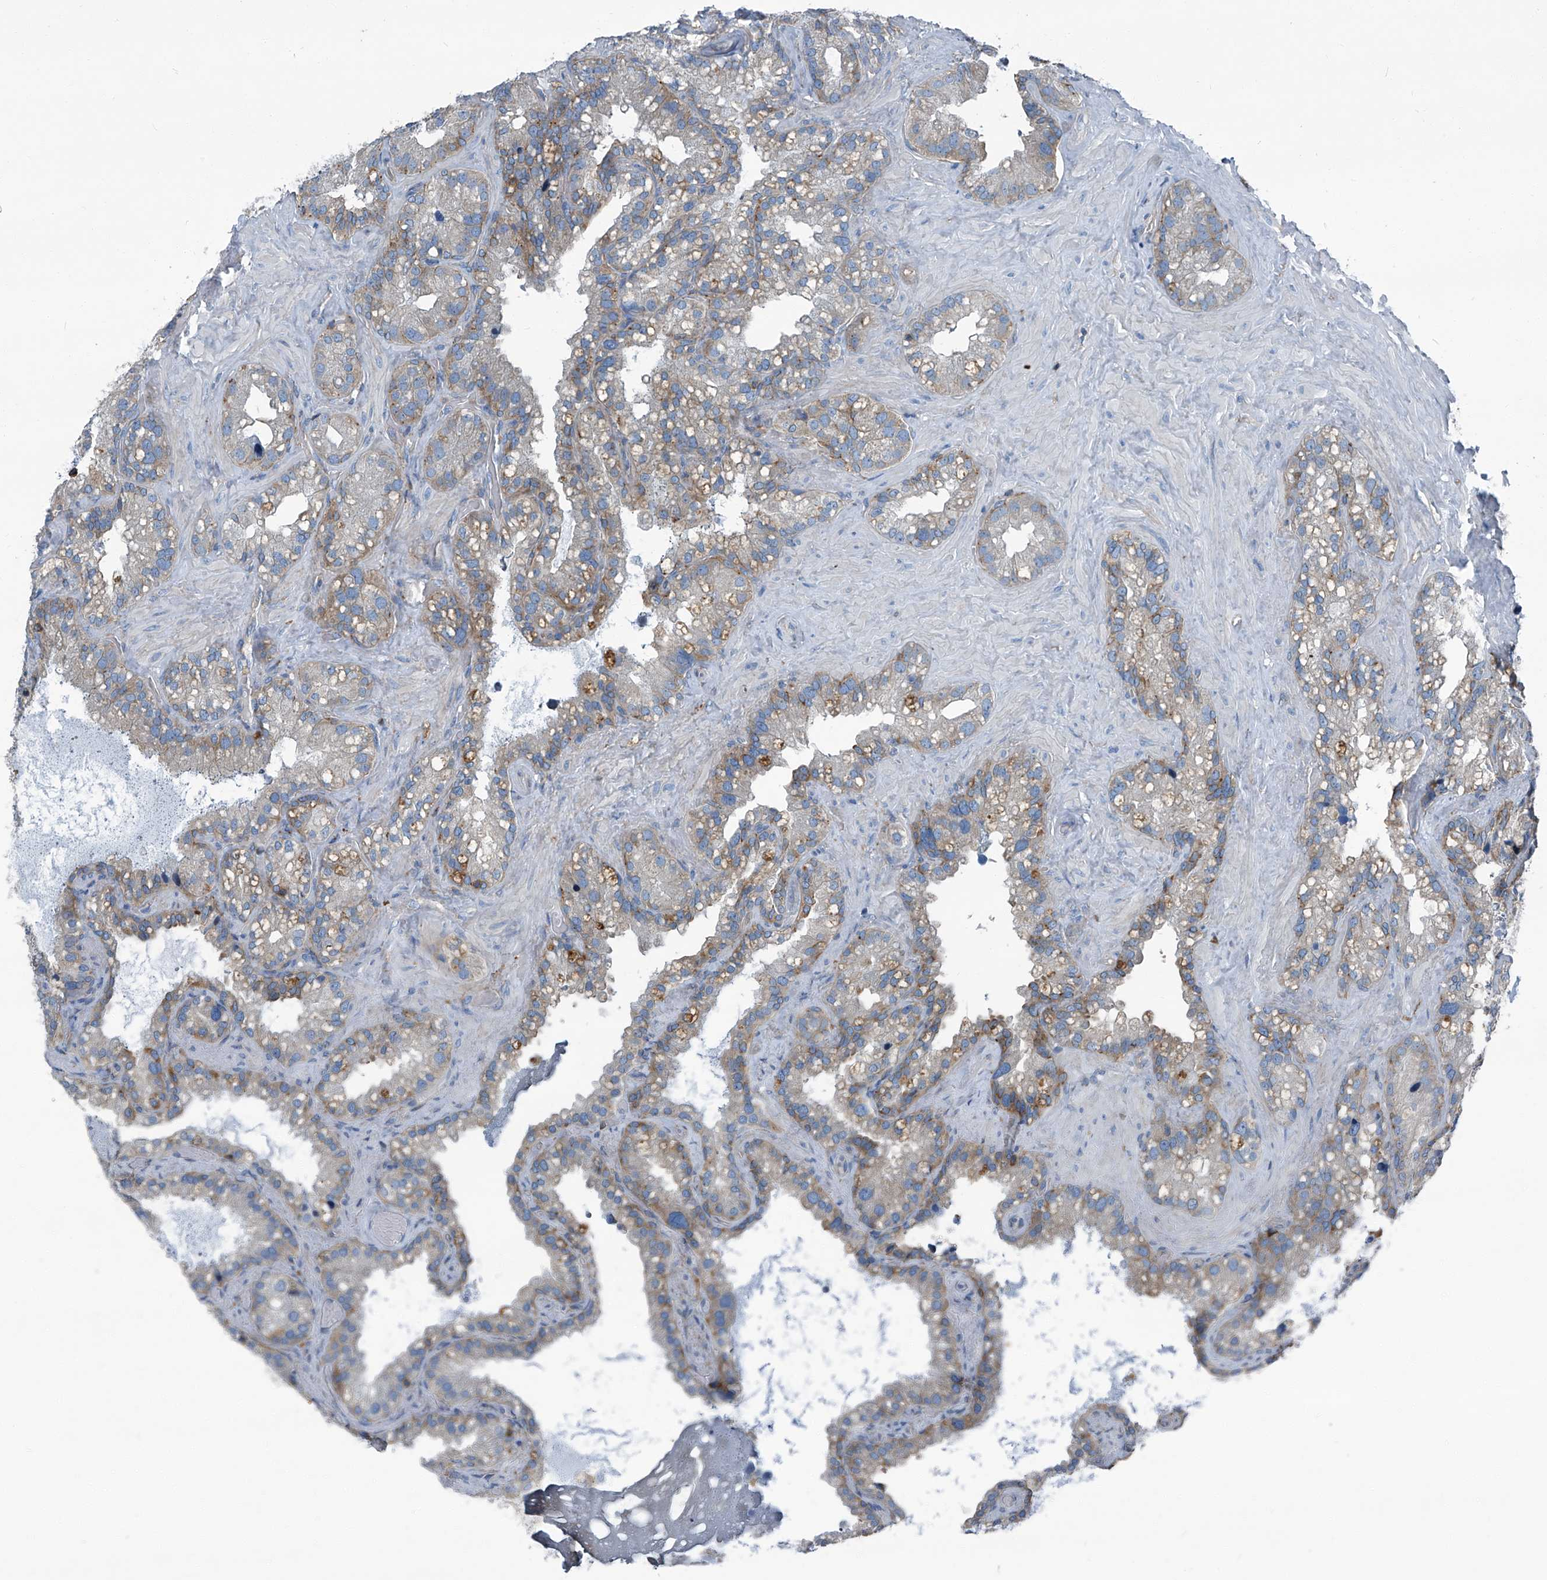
{"staining": {"intensity": "weak", "quantity": "25%-75%", "location": "cytoplasmic/membranous"}, "tissue": "seminal vesicle", "cell_type": "Glandular cells", "image_type": "normal", "snomed": [{"axis": "morphology", "description": "Normal tissue, NOS"}, {"axis": "topography", "description": "Prostate"}, {"axis": "topography", "description": "Seminal veicle"}], "caption": "Immunohistochemistry micrograph of benign seminal vesicle: seminal vesicle stained using IHC demonstrates low levels of weak protein expression localized specifically in the cytoplasmic/membranous of glandular cells, appearing as a cytoplasmic/membranous brown color.", "gene": "SEPTIN7", "patient": {"sex": "male", "age": 68}}